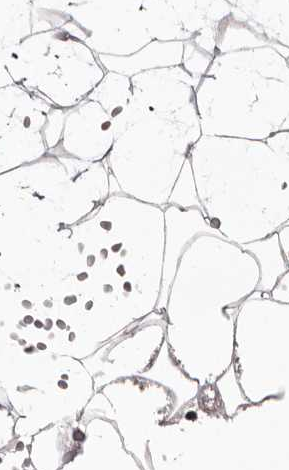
{"staining": {"intensity": "negative", "quantity": "none", "location": "none"}, "tissue": "adipose tissue", "cell_type": "Adipocytes", "image_type": "normal", "snomed": [{"axis": "morphology", "description": "Normal tissue, NOS"}, {"axis": "topography", "description": "Breast"}], "caption": "Photomicrograph shows no significant protein expression in adipocytes of normal adipose tissue. (DAB (3,3'-diaminobenzidine) IHC with hematoxylin counter stain).", "gene": "GLRX3", "patient": {"sex": "female", "age": 23}}